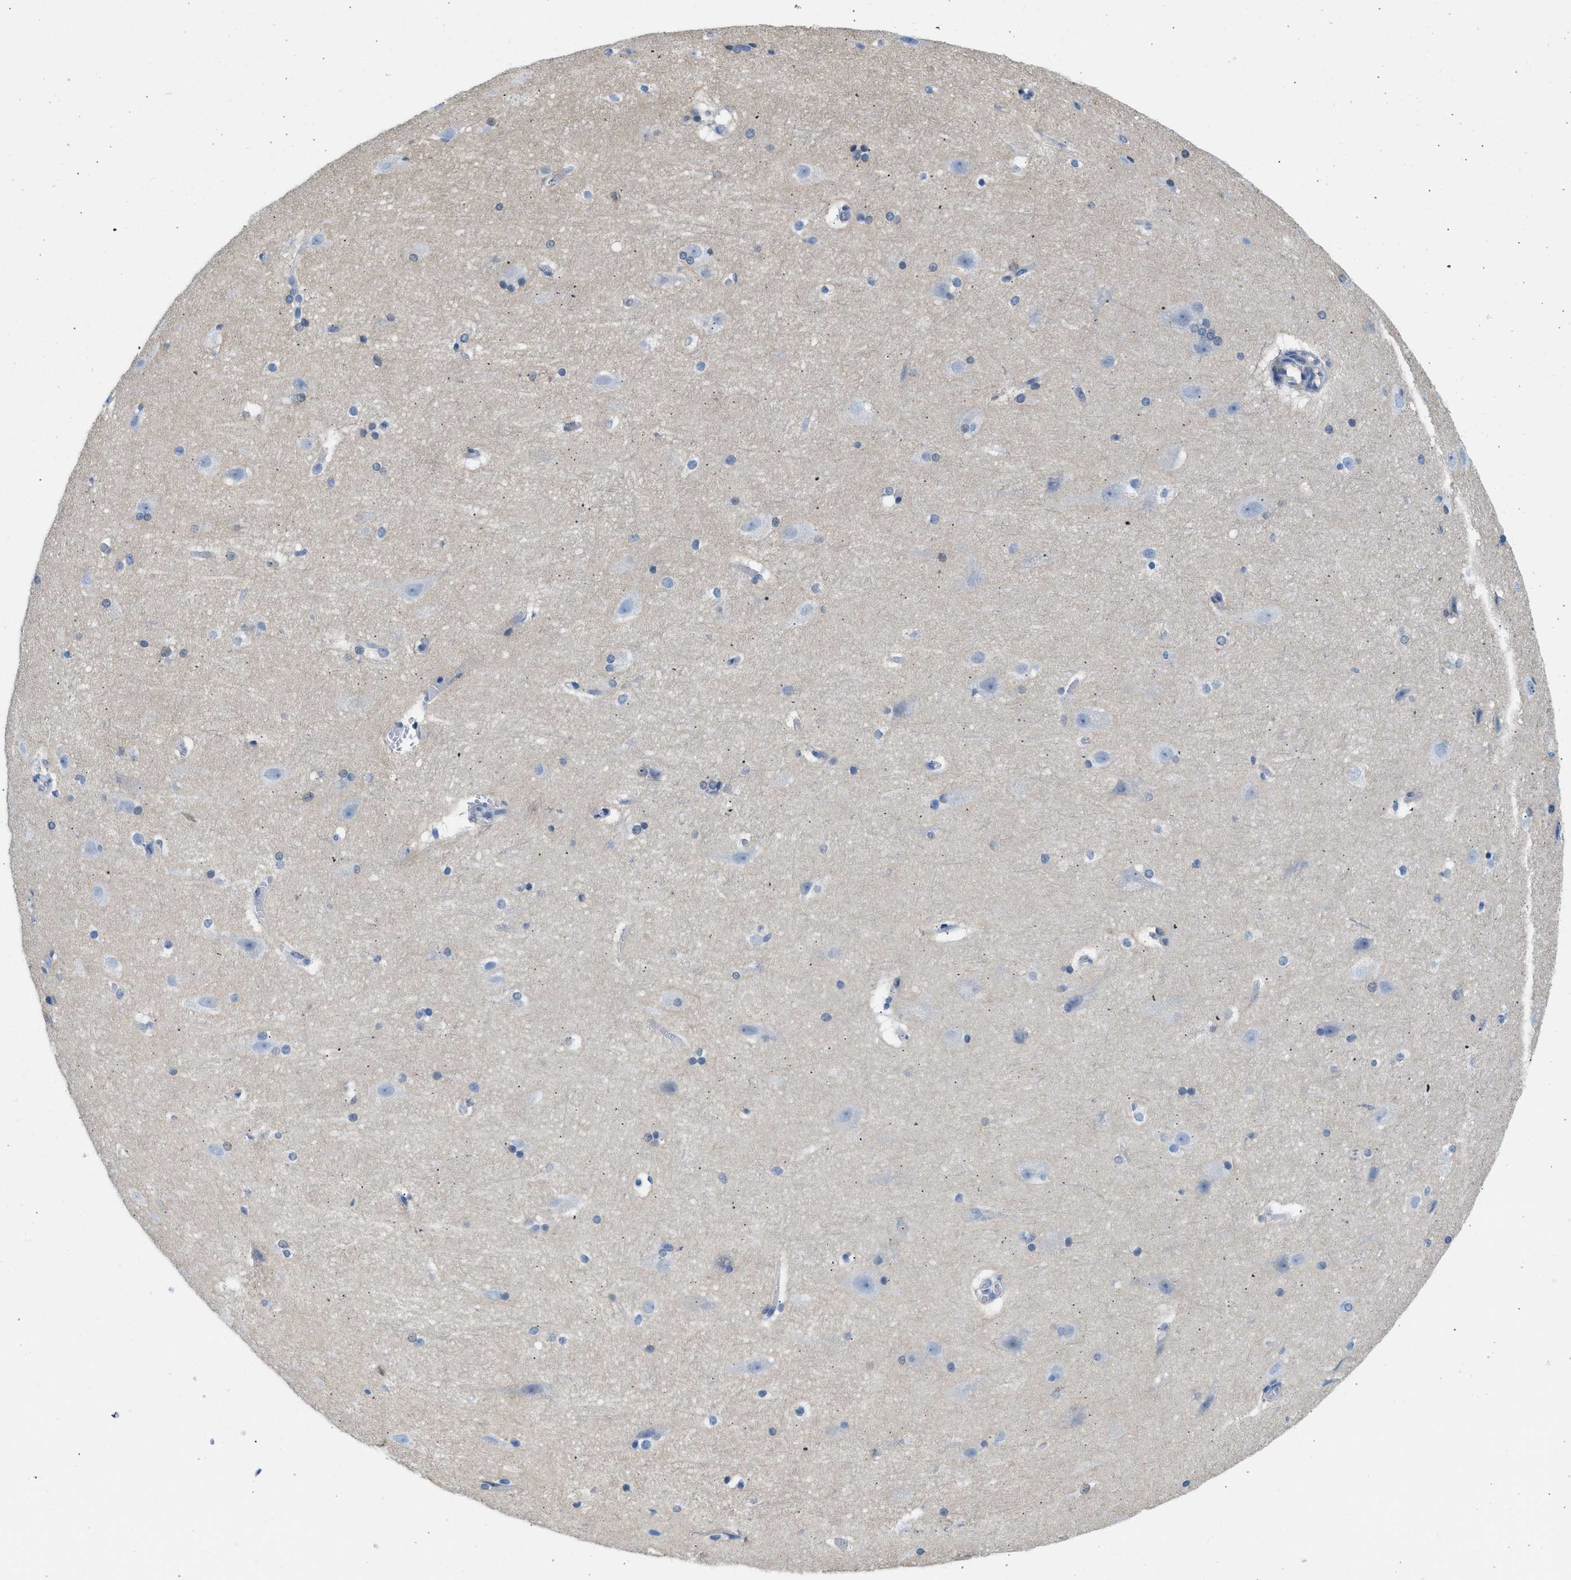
{"staining": {"intensity": "negative", "quantity": "none", "location": "none"}, "tissue": "cerebral cortex", "cell_type": "Endothelial cells", "image_type": "normal", "snomed": [{"axis": "morphology", "description": "Normal tissue, NOS"}, {"axis": "topography", "description": "Cerebral cortex"}, {"axis": "topography", "description": "Hippocampus"}], "caption": "A high-resolution image shows IHC staining of unremarkable cerebral cortex, which exhibits no significant expression in endothelial cells. (DAB immunohistochemistry (IHC) visualized using brightfield microscopy, high magnification).", "gene": "SPAM1", "patient": {"sex": "female", "age": 19}}